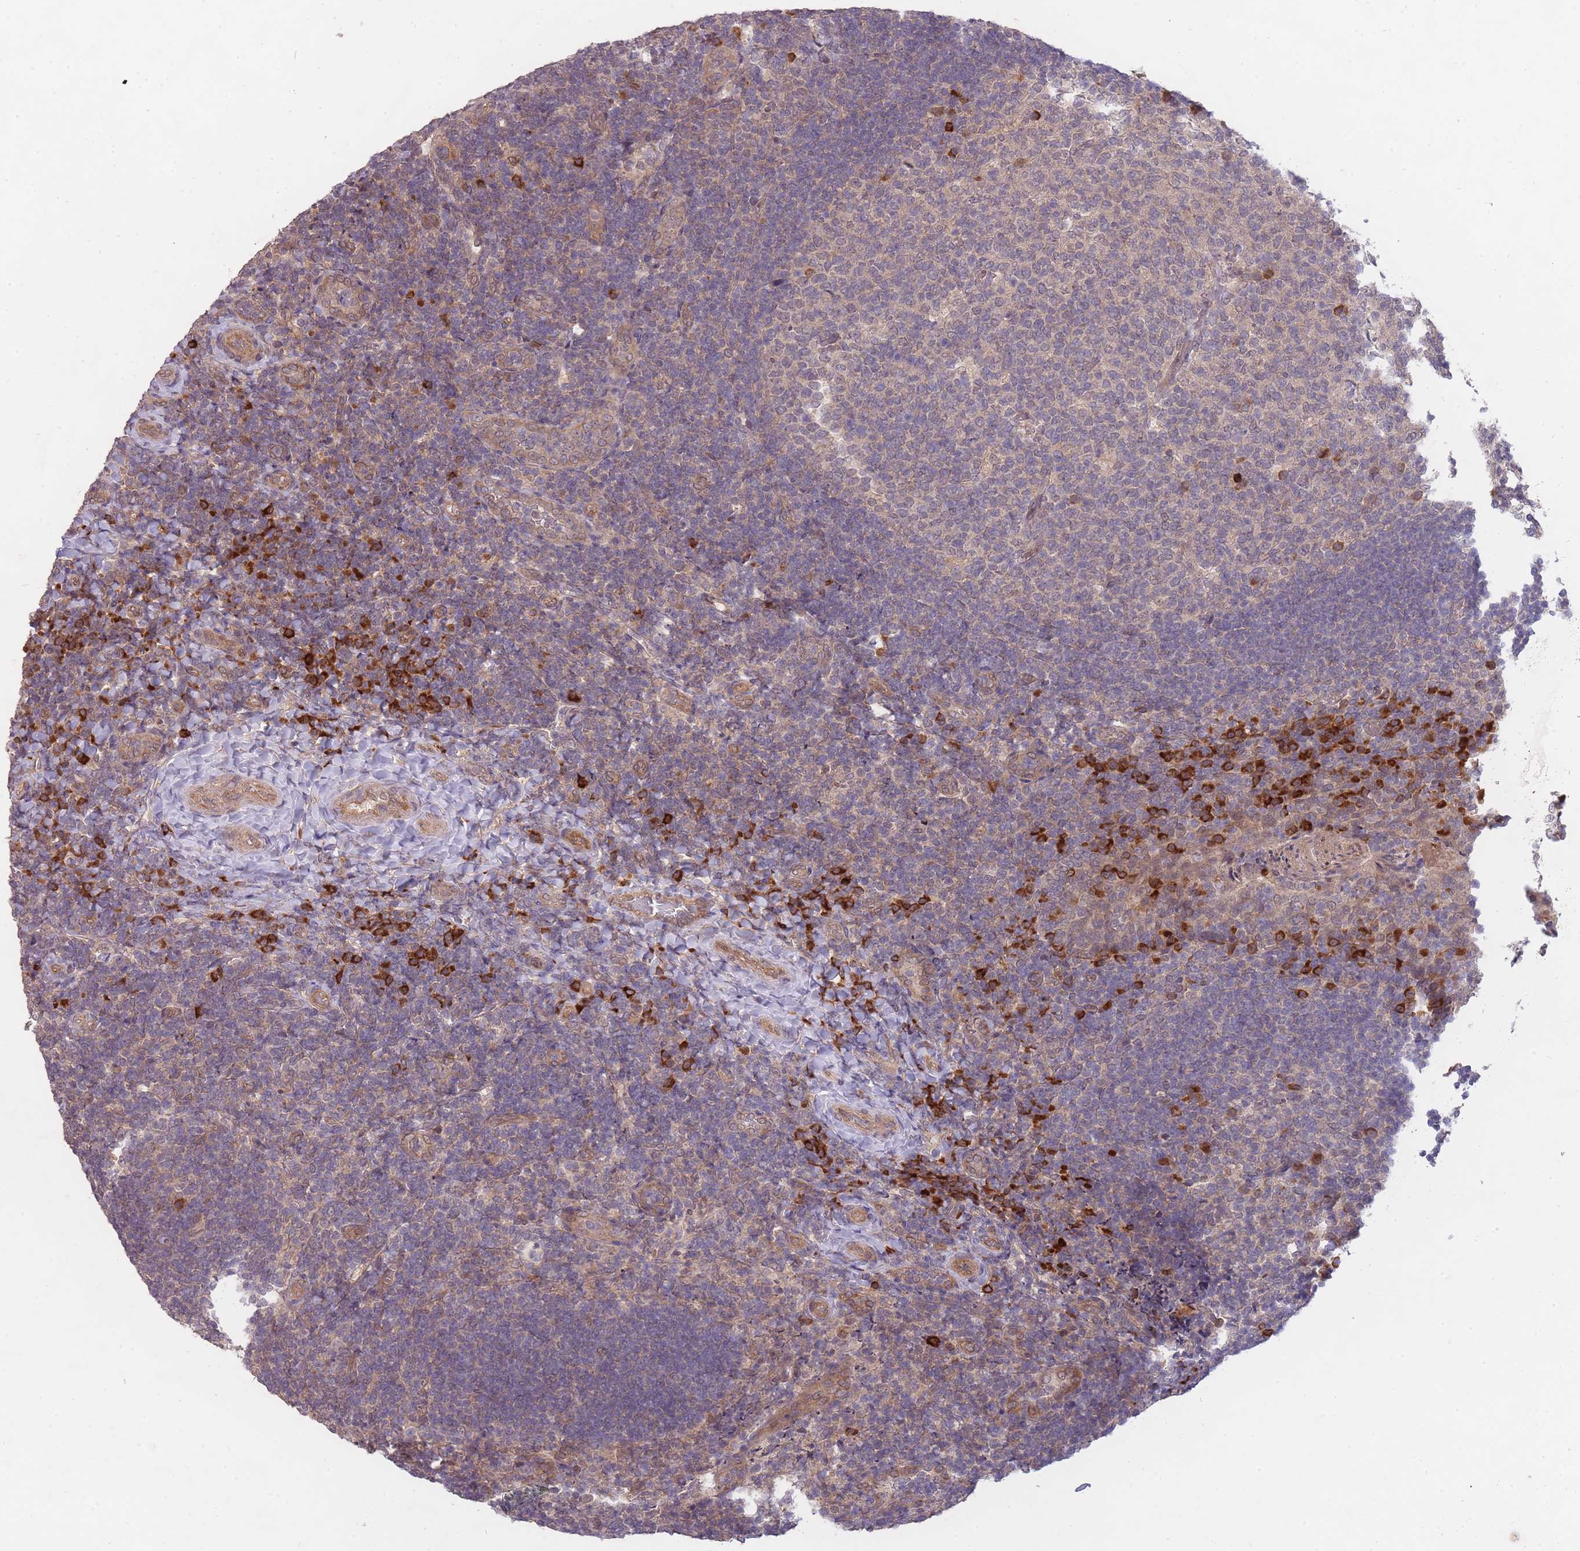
{"staining": {"intensity": "weak", "quantity": "25%-75%", "location": "cytoplasmic/membranous"}, "tissue": "tonsil", "cell_type": "Germinal center cells", "image_type": "normal", "snomed": [{"axis": "morphology", "description": "Normal tissue, NOS"}, {"axis": "topography", "description": "Tonsil"}], "caption": "Human tonsil stained with a brown dye reveals weak cytoplasmic/membranous positive staining in about 25%-75% of germinal center cells.", "gene": "SMC6", "patient": {"sex": "female", "age": 10}}